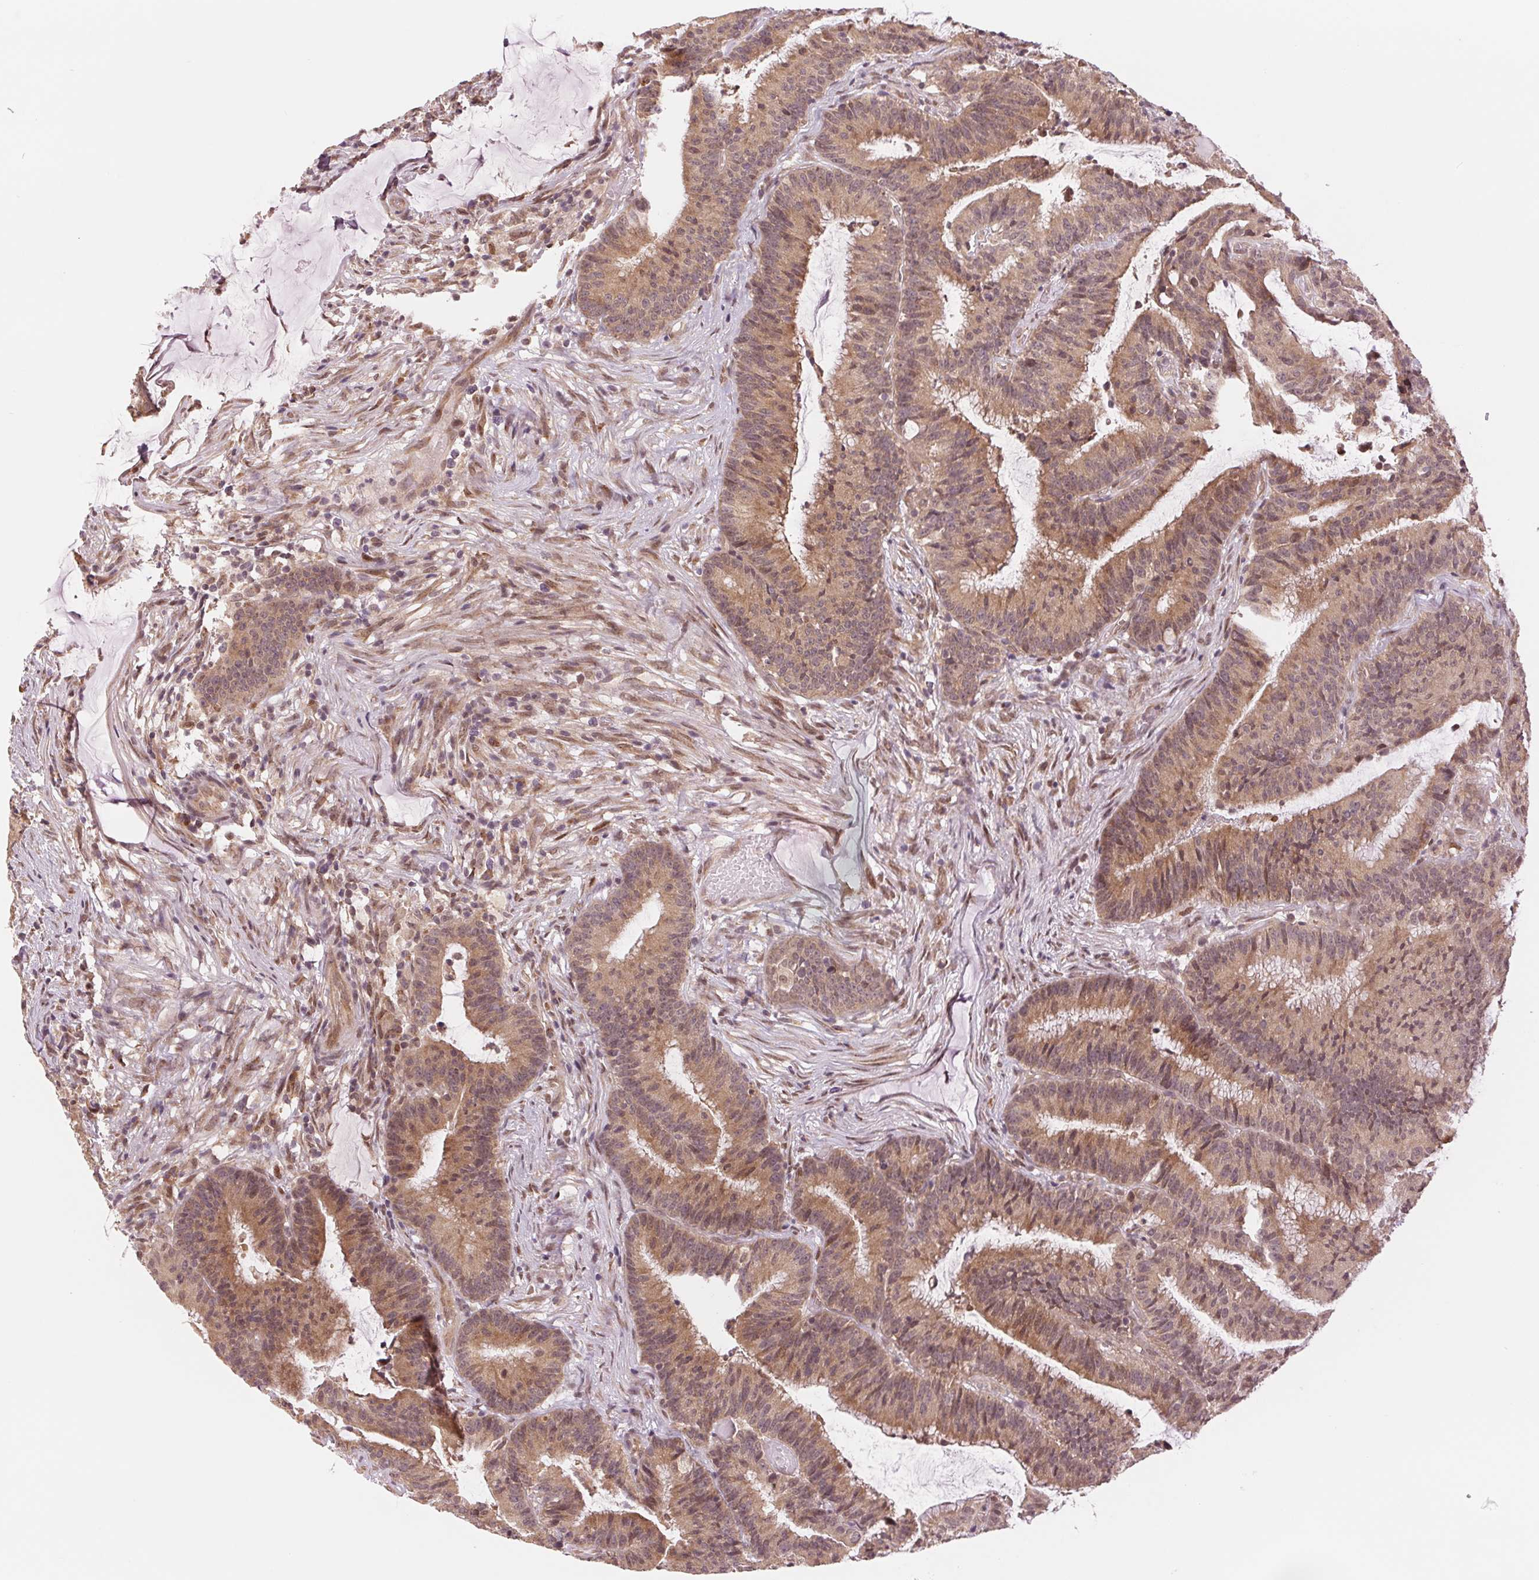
{"staining": {"intensity": "moderate", "quantity": ">75%", "location": "cytoplasmic/membranous"}, "tissue": "colorectal cancer", "cell_type": "Tumor cells", "image_type": "cancer", "snomed": [{"axis": "morphology", "description": "Adenocarcinoma, NOS"}, {"axis": "topography", "description": "Colon"}], "caption": "Adenocarcinoma (colorectal) stained with a brown dye demonstrates moderate cytoplasmic/membranous positive expression in about >75% of tumor cells.", "gene": "ERI3", "patient": {"sex": "female", "age": 78}}